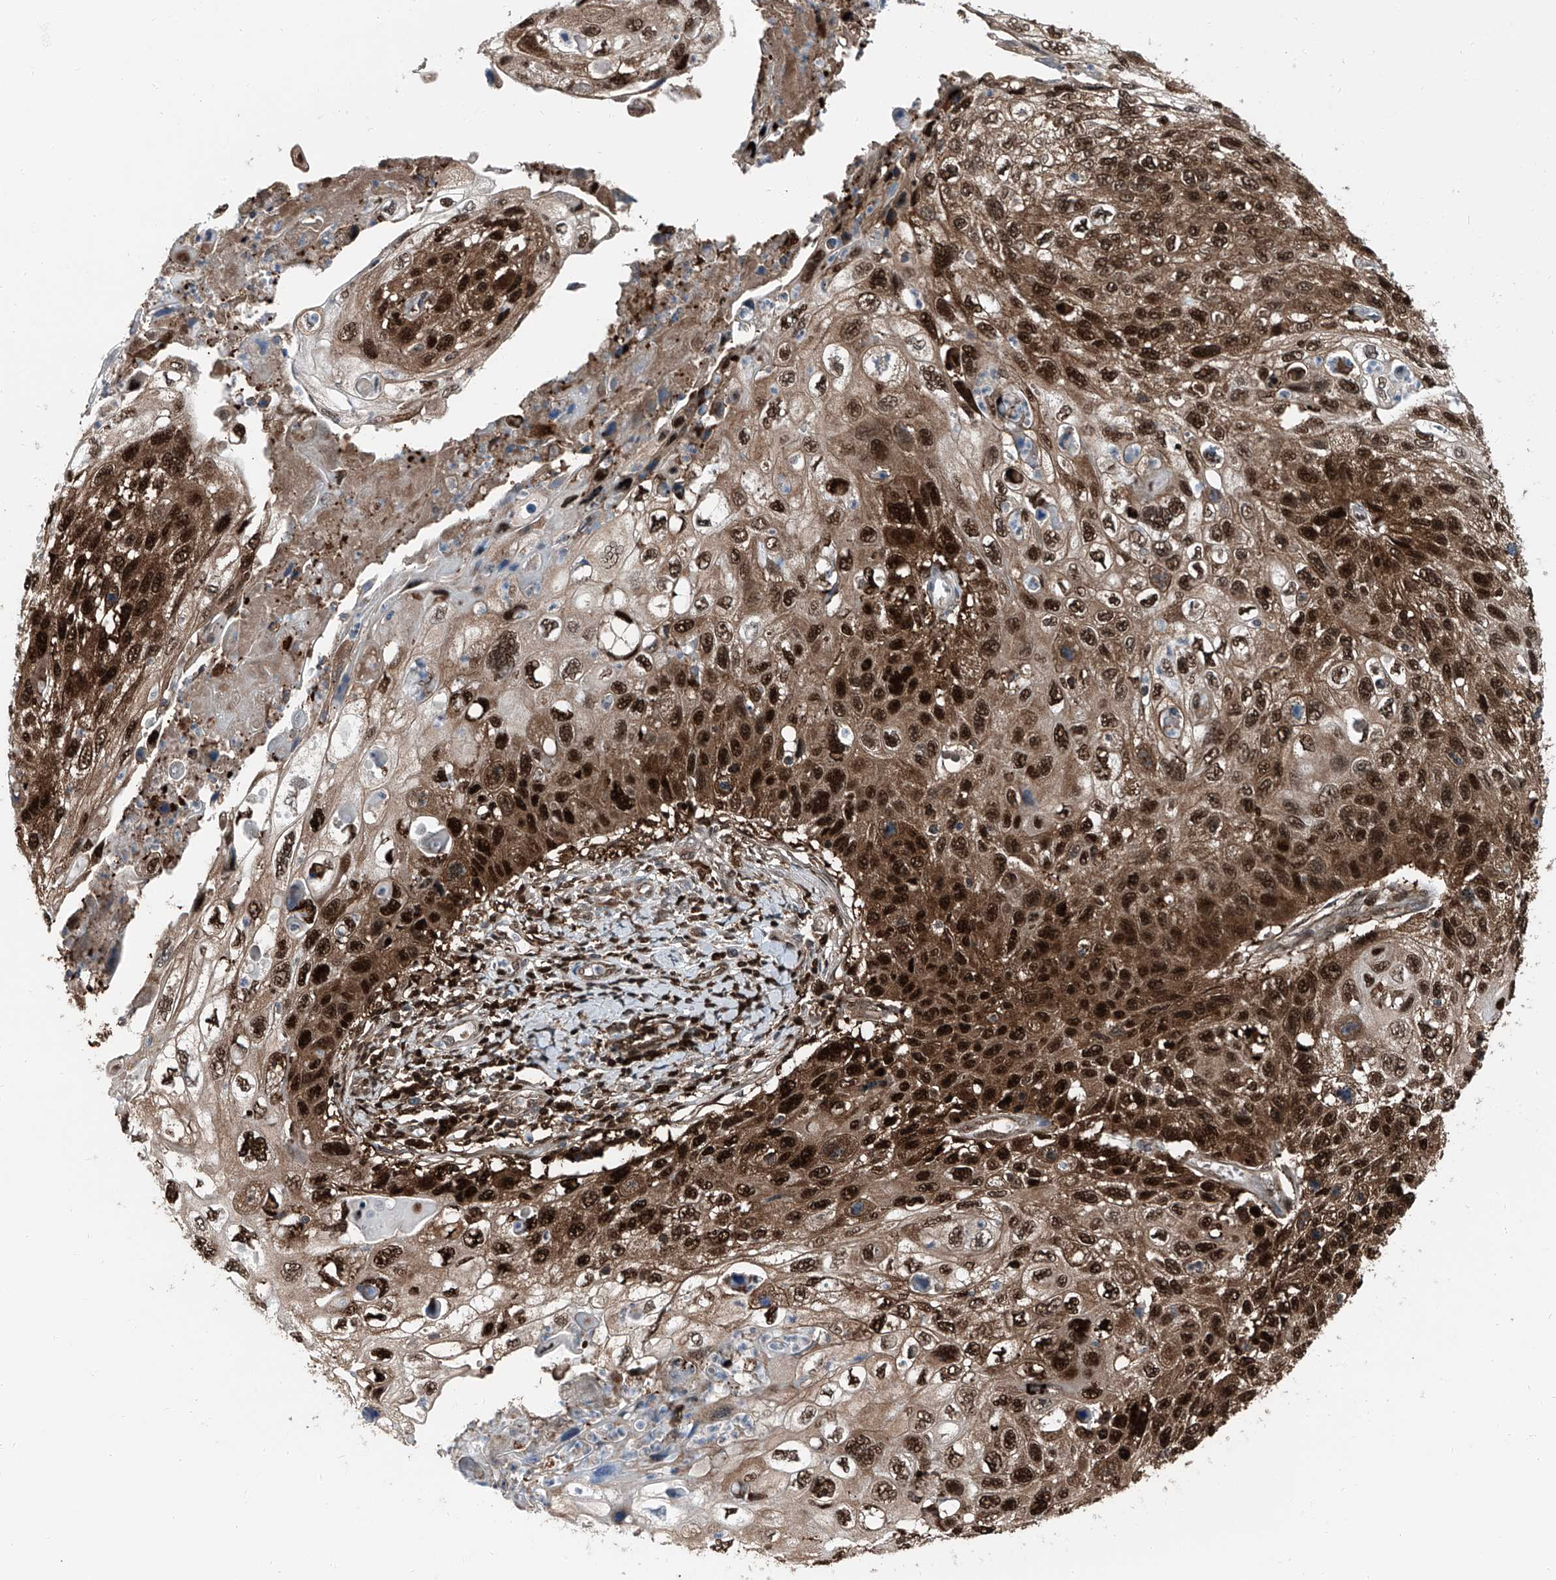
{"staining": {"intensity": "strong", "quantity": ">75%", "location": "cytoplasmic/membranous,nuclear"}, "tissue": "cervical cancer", "cell_type": "Tumor cells", "image_type": "cancer", "snomed": [{"axis": "morphology", "description": "Squamous cell carcinoma, NOS"}, {"axis": "topography", "description": "Cervix"}], "caption": "Protein analysis of squamous cell carcinoma (cervical) tissue displays strong cytoplasmic/membranous and nuclear expression in approximately >75% of tumor cells. (DAB (3,3'-diaminobenzidine) = brown stain, brightfield microscopy at high magnification).", "gene": "PSMB10", "patient": {"sex": "female", "age": 70}}